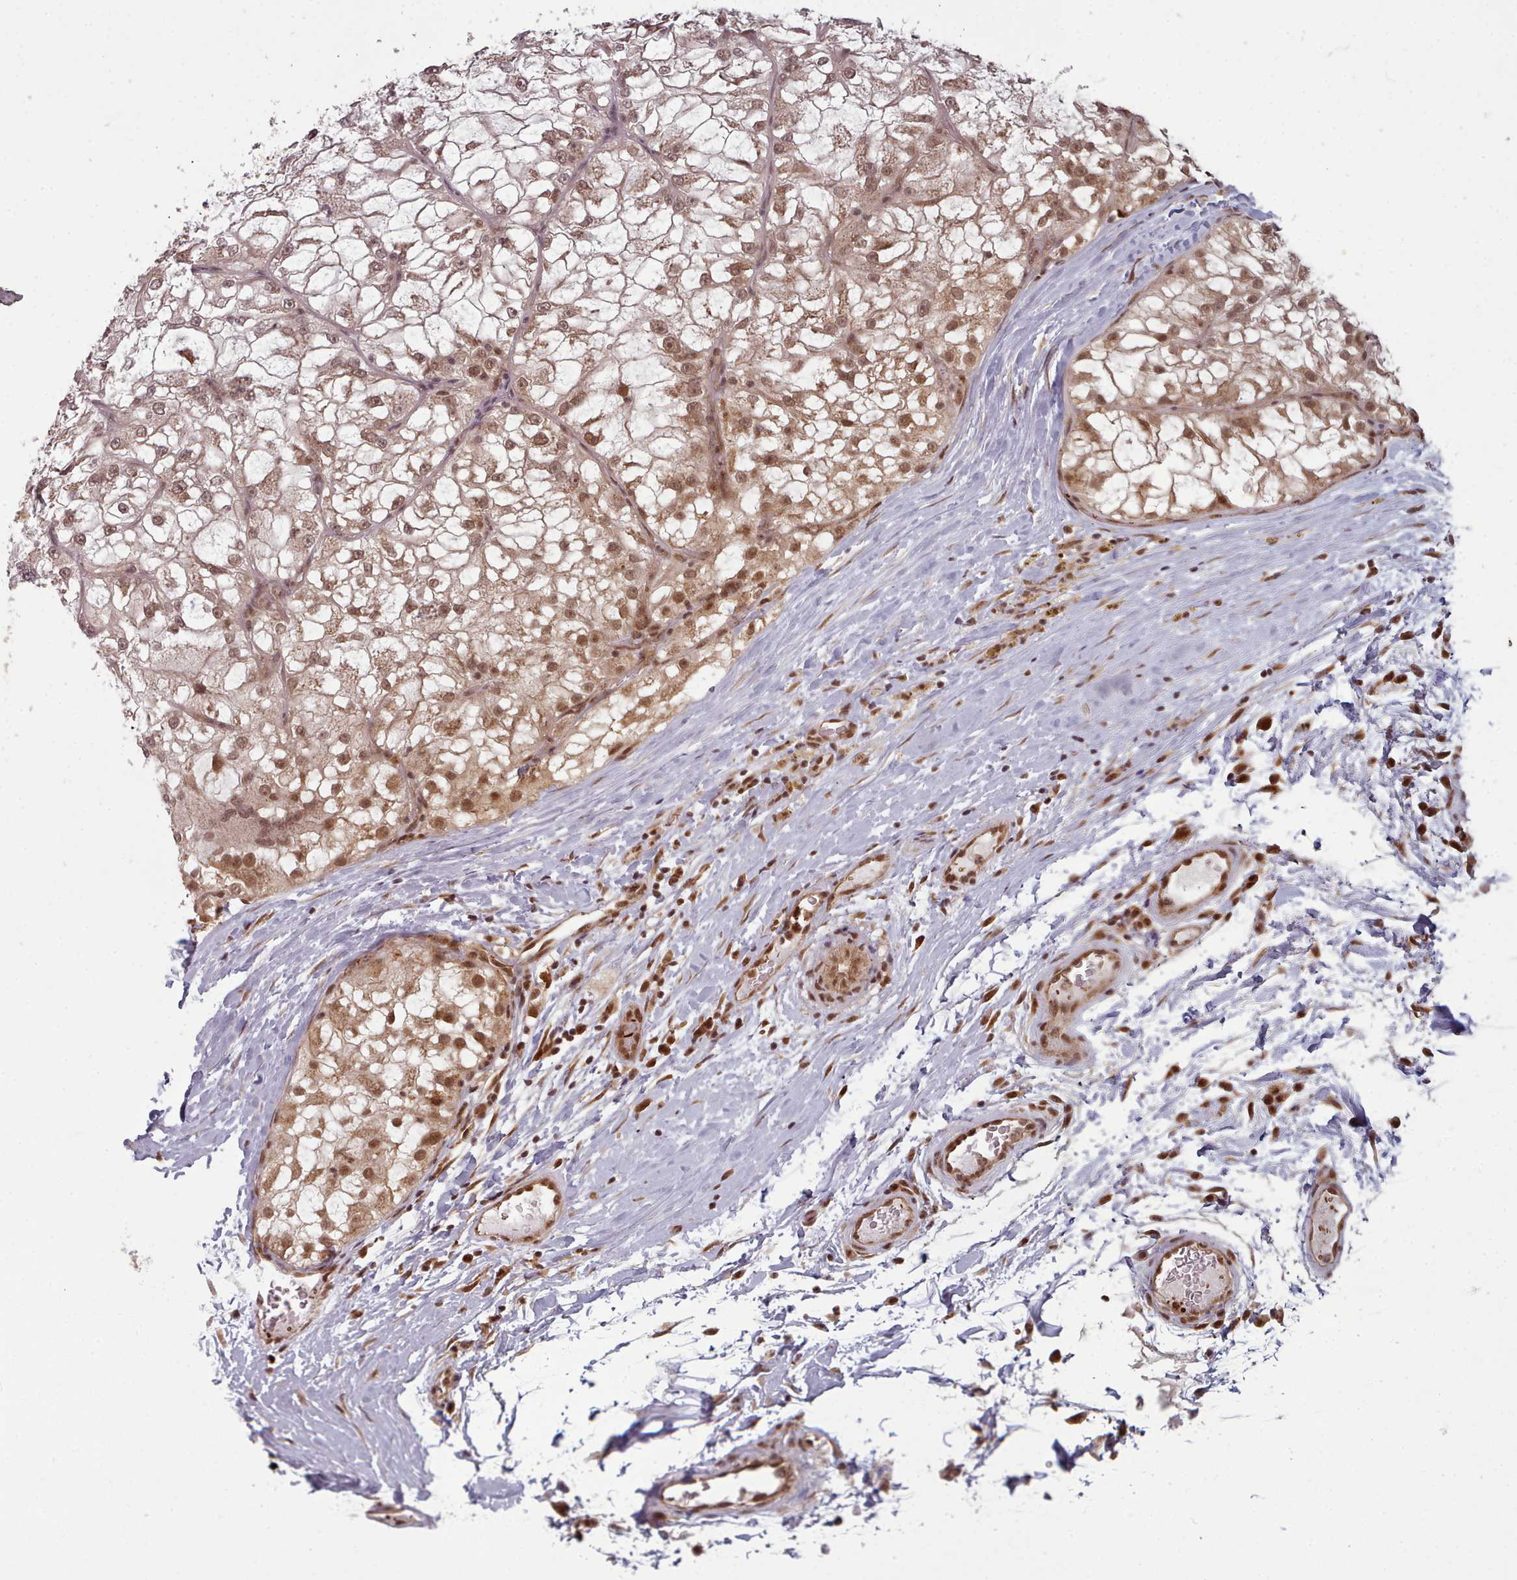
{"staining": {"intensity": "moderate", "quantity": "<25%", "location": "cytoplasmic/membranous,nuclear"}, "tissue": "renal cancer", "cell_type": "Tumor cells", "image_type": "cancer", "snomed": [{"axis": "morphology", "description": "Adenocarcinoma, NOS"}, {"axis": "topography", "description": "Kidney"}], "caption": "Renal cancer (adenocarcinoma) was stained to show a protein in brown. There is low levels of moderate cytoplasmic/membranous and nuclear expression in about <25% of tumor cells.", "gene": "DHX8", "patient": {"sex": "female", "age": 72}}